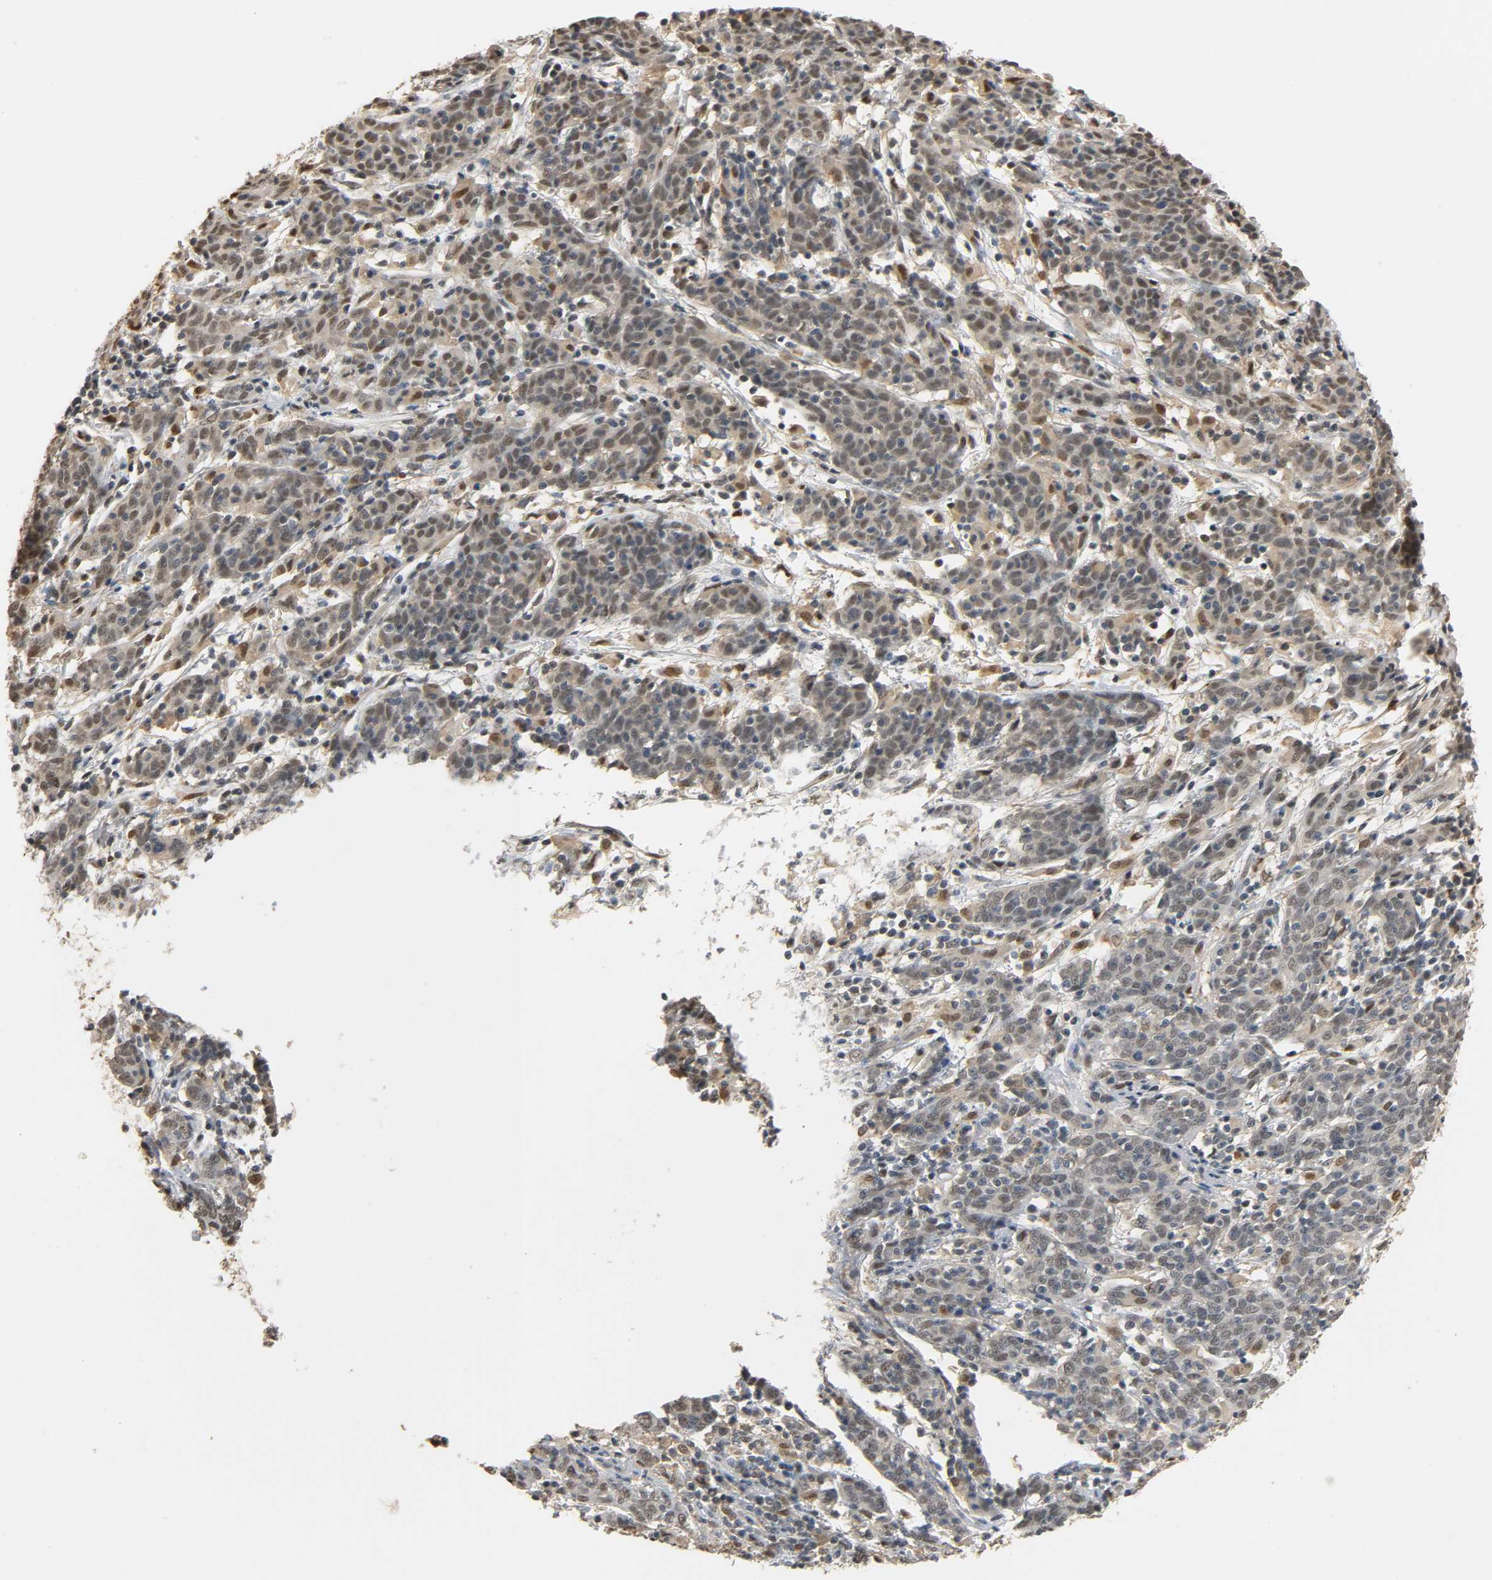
{"staining": {"intensity": "weak", "quantity": ">75%", "location": "nuclear"}, "tissue": "cervical cancer", "cell_type": "Tumor cells", "image_type": "cancer", "snomed": [{"axis": "morphology", "description": "Normal tissue, NOS"}, {"axis": "morphology", "description": "Squamous cell carcinoma, NOS"}, {"axis": "topography", "description": "Cervix"}], "caption": "Weak nuclear staining for a protein is appreciated in about >75% of tumor cells of squamous cell carcinoma (cervical) using immunohistochemistry (IHC).", "gene": "ZFPM2", "patient": {"sex": "female", "age": 67}}